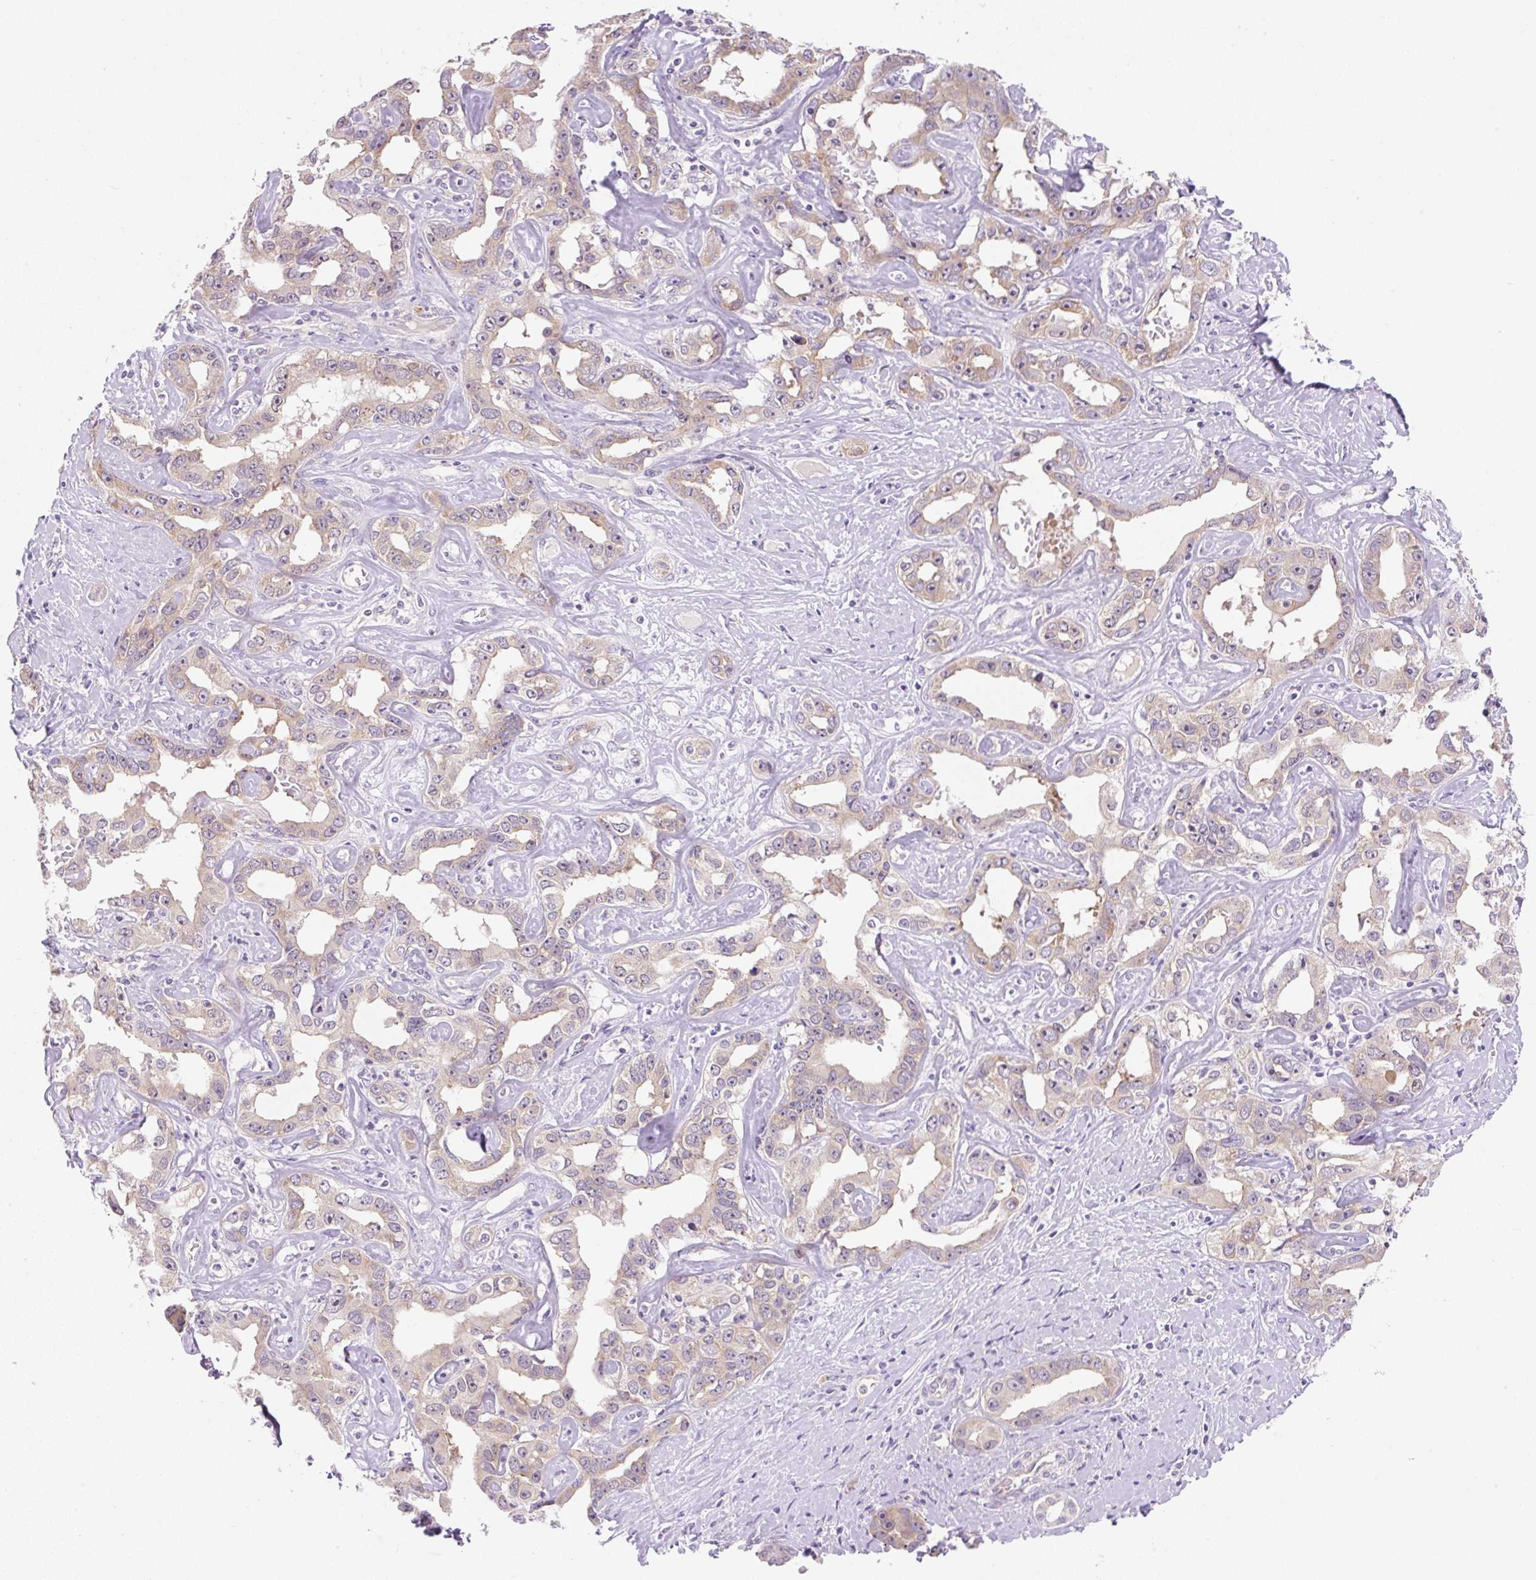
{"staining": {"intensity": "weak", "quantity": "25%-75%", "location": "cytoplasmic/membranous"}, "tissue": "liver cancer", "cell_type": "Tumor cells", "image_type": "cancer", "snomed": [{"axis": "morphology", "description": "Cholangiocarcinoma"}, {"axis": "topography", "description": "Liver"}], "caption": "IHC image of human liver cancer stained for a protein (brown), which shows low levels of weak cytoplasmic/membranous staining in approximately 25%-75% of tumor cells.", "gene": "RPL18A", "patient": {"sex": "male", "age": 59}}